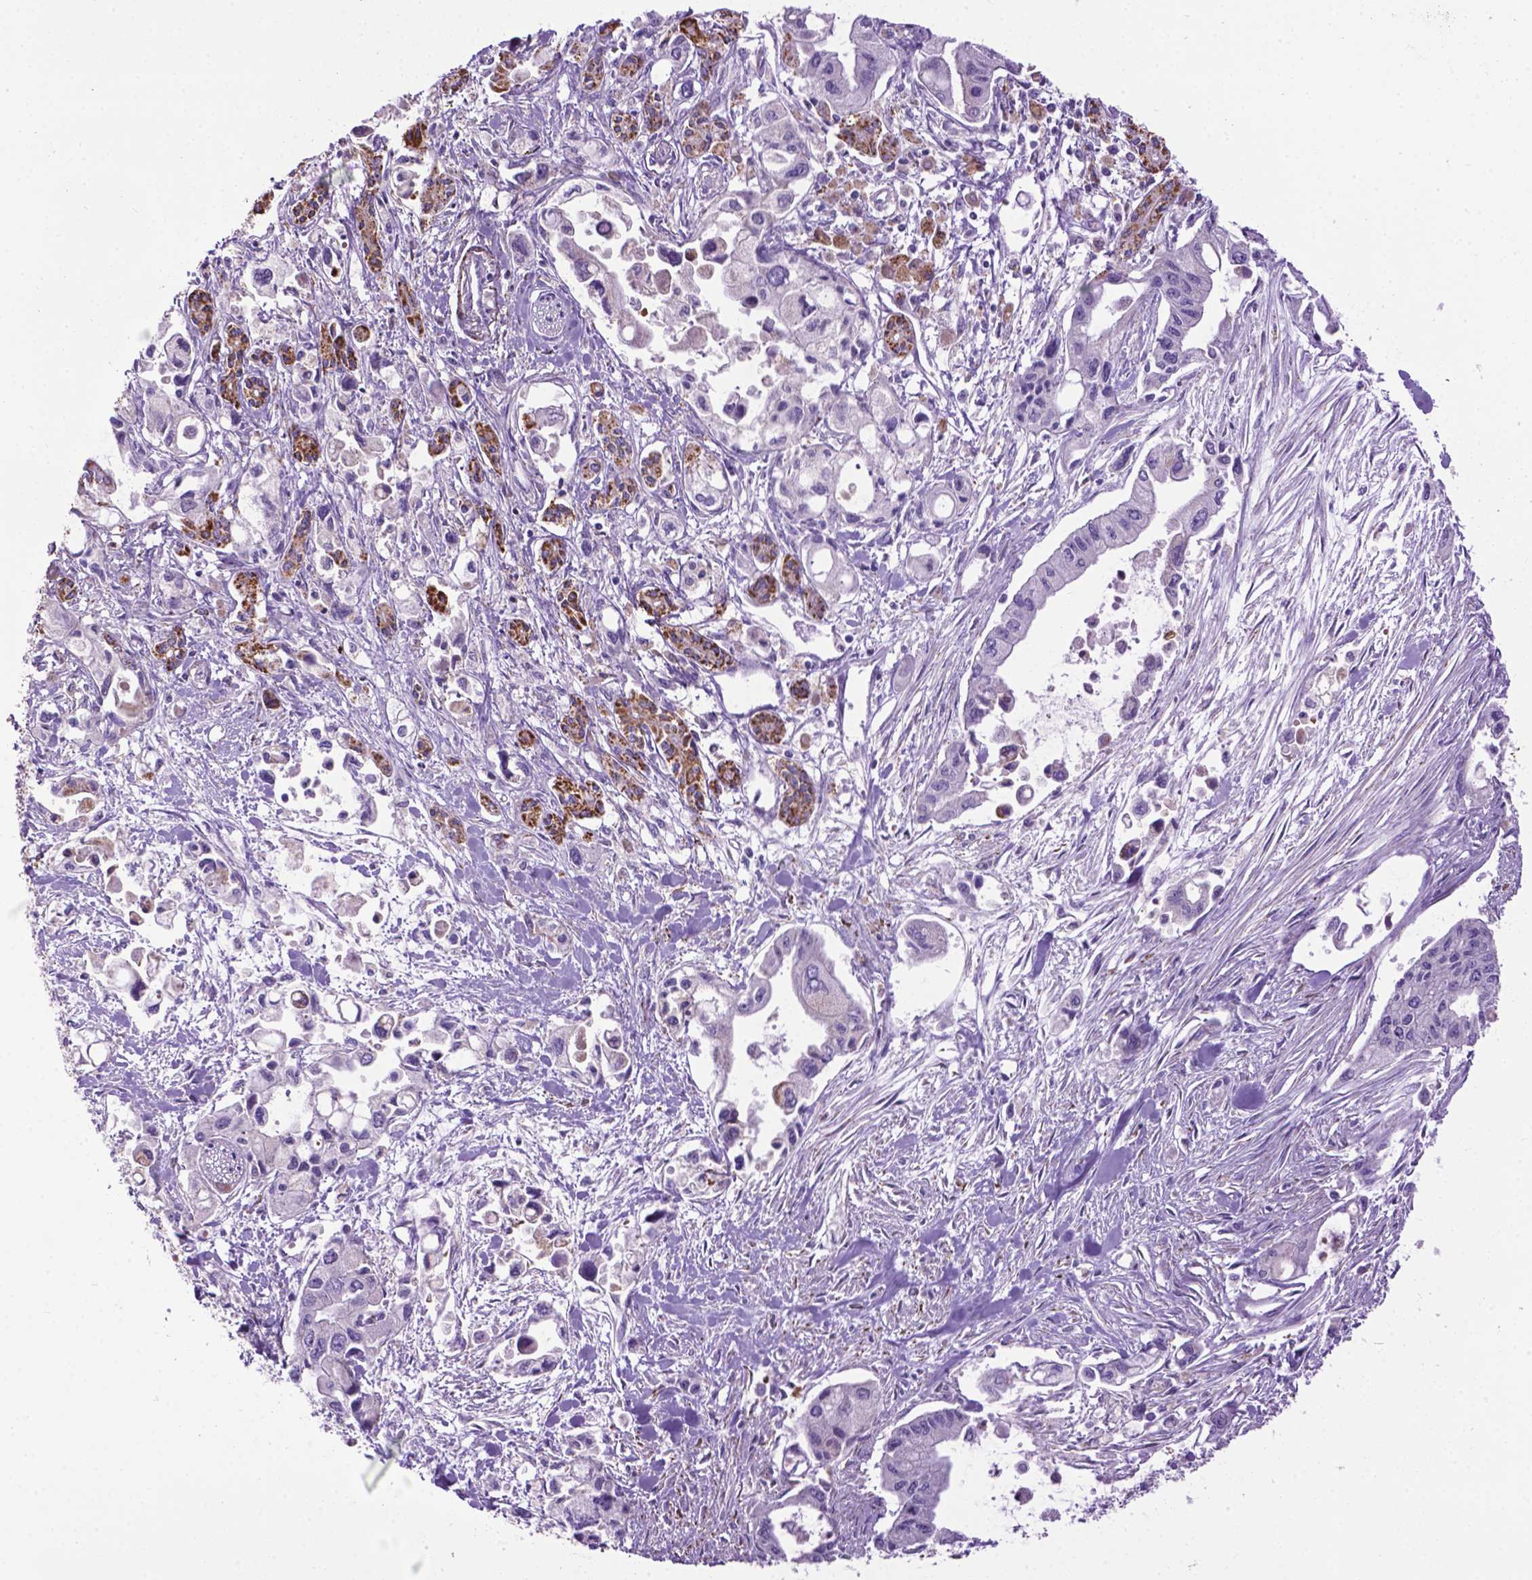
{"staining": {"intensity": "negative", "quantity": "none", "location": "none"}, "tissue": "pancreatic cancer", "cell_type": "Tumor cells", "image_type": "cancer", "snomed": [{"axis": "morphology", "description": "Adenocarcinoma, NOS"}, {"axis": "topography", "description": "Pancreas"}], "caption": "Tumor cells show no significant positivity in pancreatic cancer. The staining was performed using DAB (3,3'-diaminobenzidine) to visualize the protein expression in brown, while the nuclei were stained in blue with hematoxylin (Magnification: 20x).", "gene": "TMEM132E", "patient": {"sex": "female", "age": 61}}